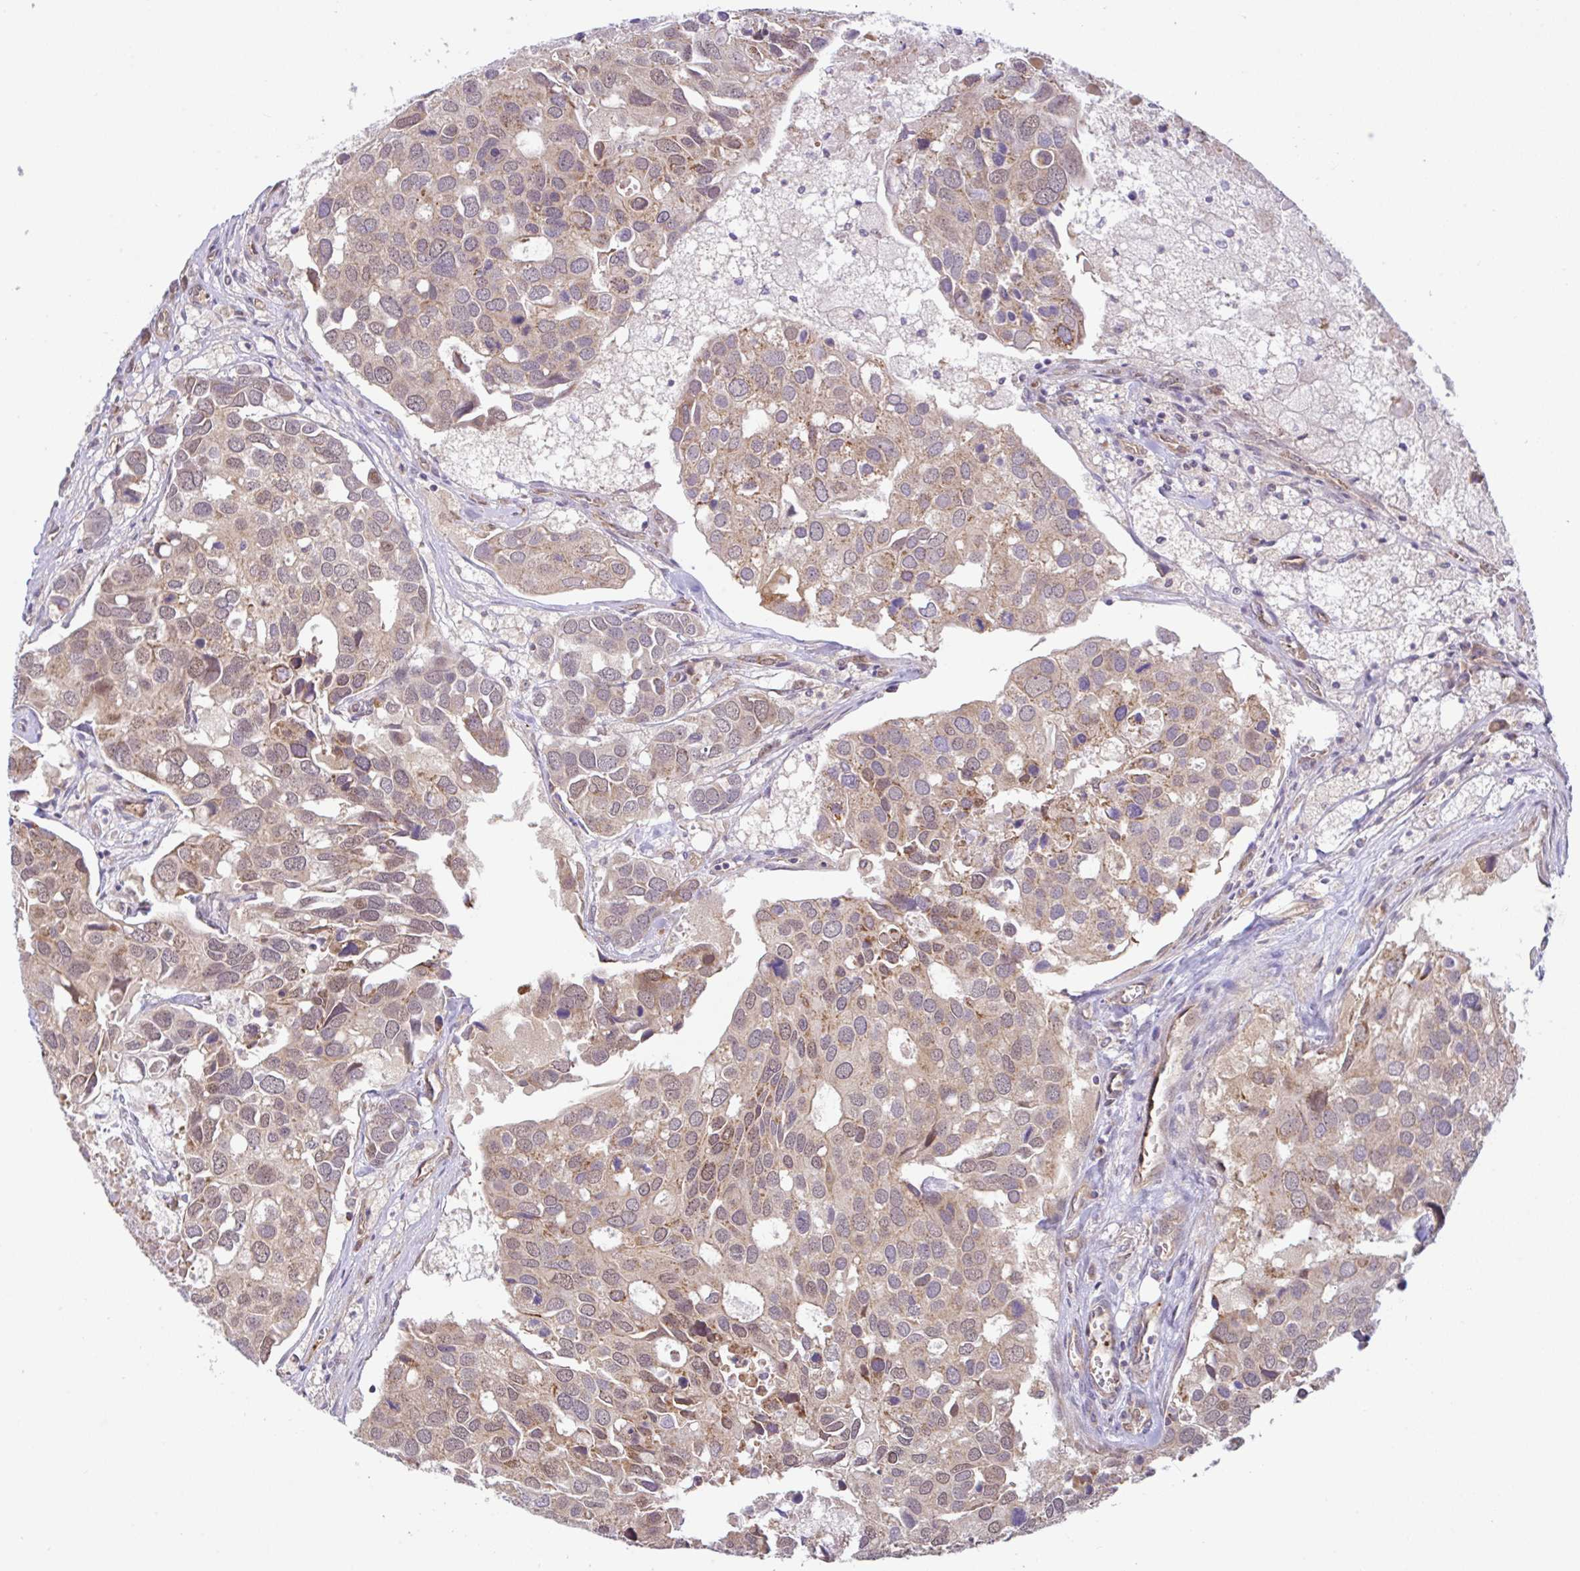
{"staining": {"intensity": "weak", "quantity": ">75%", "location": "cytoplasmic/membranous"}, "tissue": "breast cancer", "cell_type": "Tumor cells", "image_type": "cancer", "snomed": [{"axis": "morphology", "description": "Duct carcinoma"}, {"axis": "topography", "description": "Breast"}], "caption": "Breast cancer (infiltrating ductal carcinoma) stained with a protein marker reveals weak staining in tumor cells.", "gene": "DLEU7", "patient": {"sex": "female", "age": 83}}